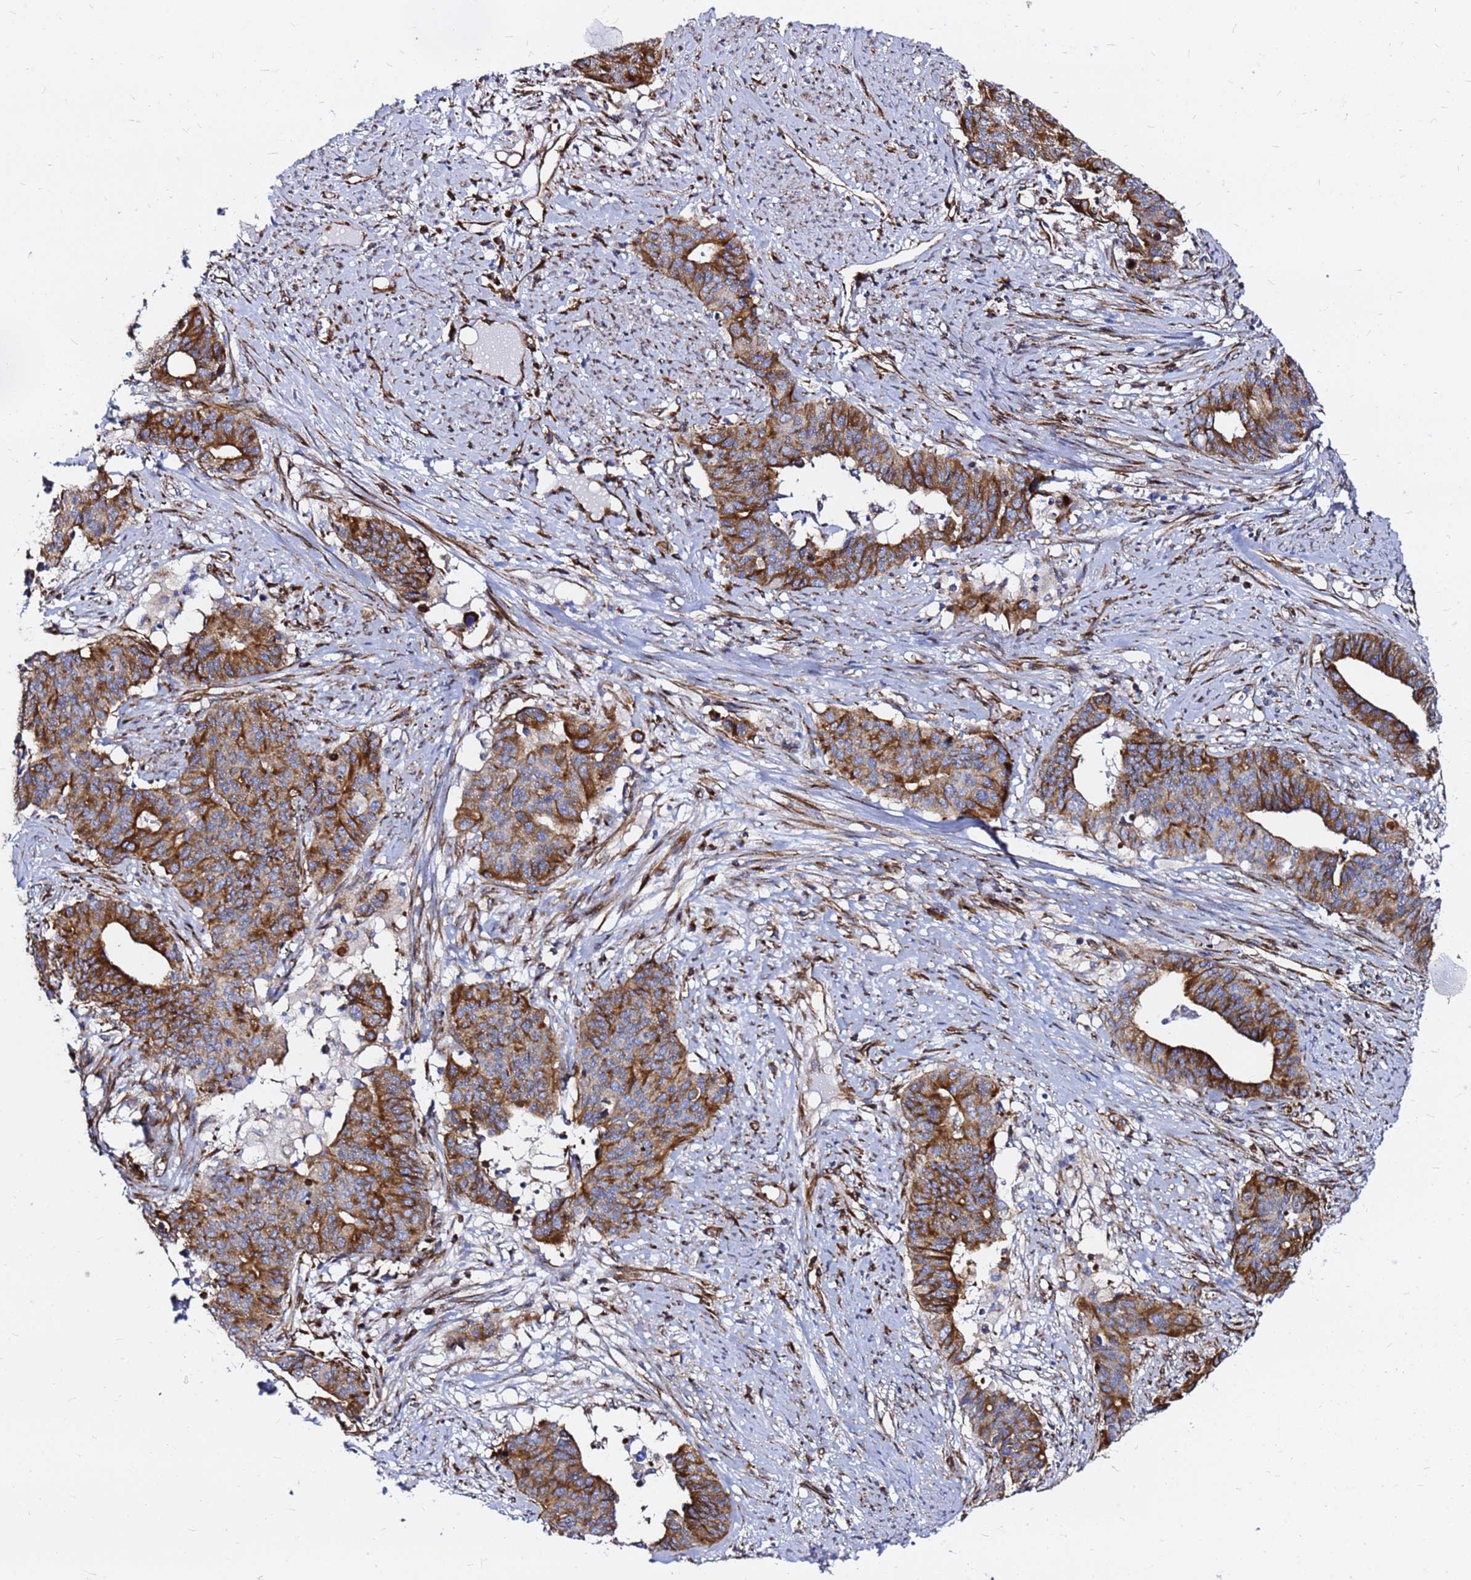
{"staining": {"intensity": "strong", "quantity": ">75%", "location": "cytoplasmic/membranous"}, "tissue": "endometrial cancer", "cell_type": "Tumor cells", "image_type": "cancer", "snomed": [{"axis": "morphology", "description": "Adenocarcinoma, NOS"}, {"axis": "topography", "description": "Endometrium"}], "caption": "An image of human endometrial cancer (adenocarcinoma) stained for a protein exhibits strong cytoplasmic/membranous brown staining in tumor cells.", "gene": "TUBA8", "patient": {"sex": "female", "age": 59}}